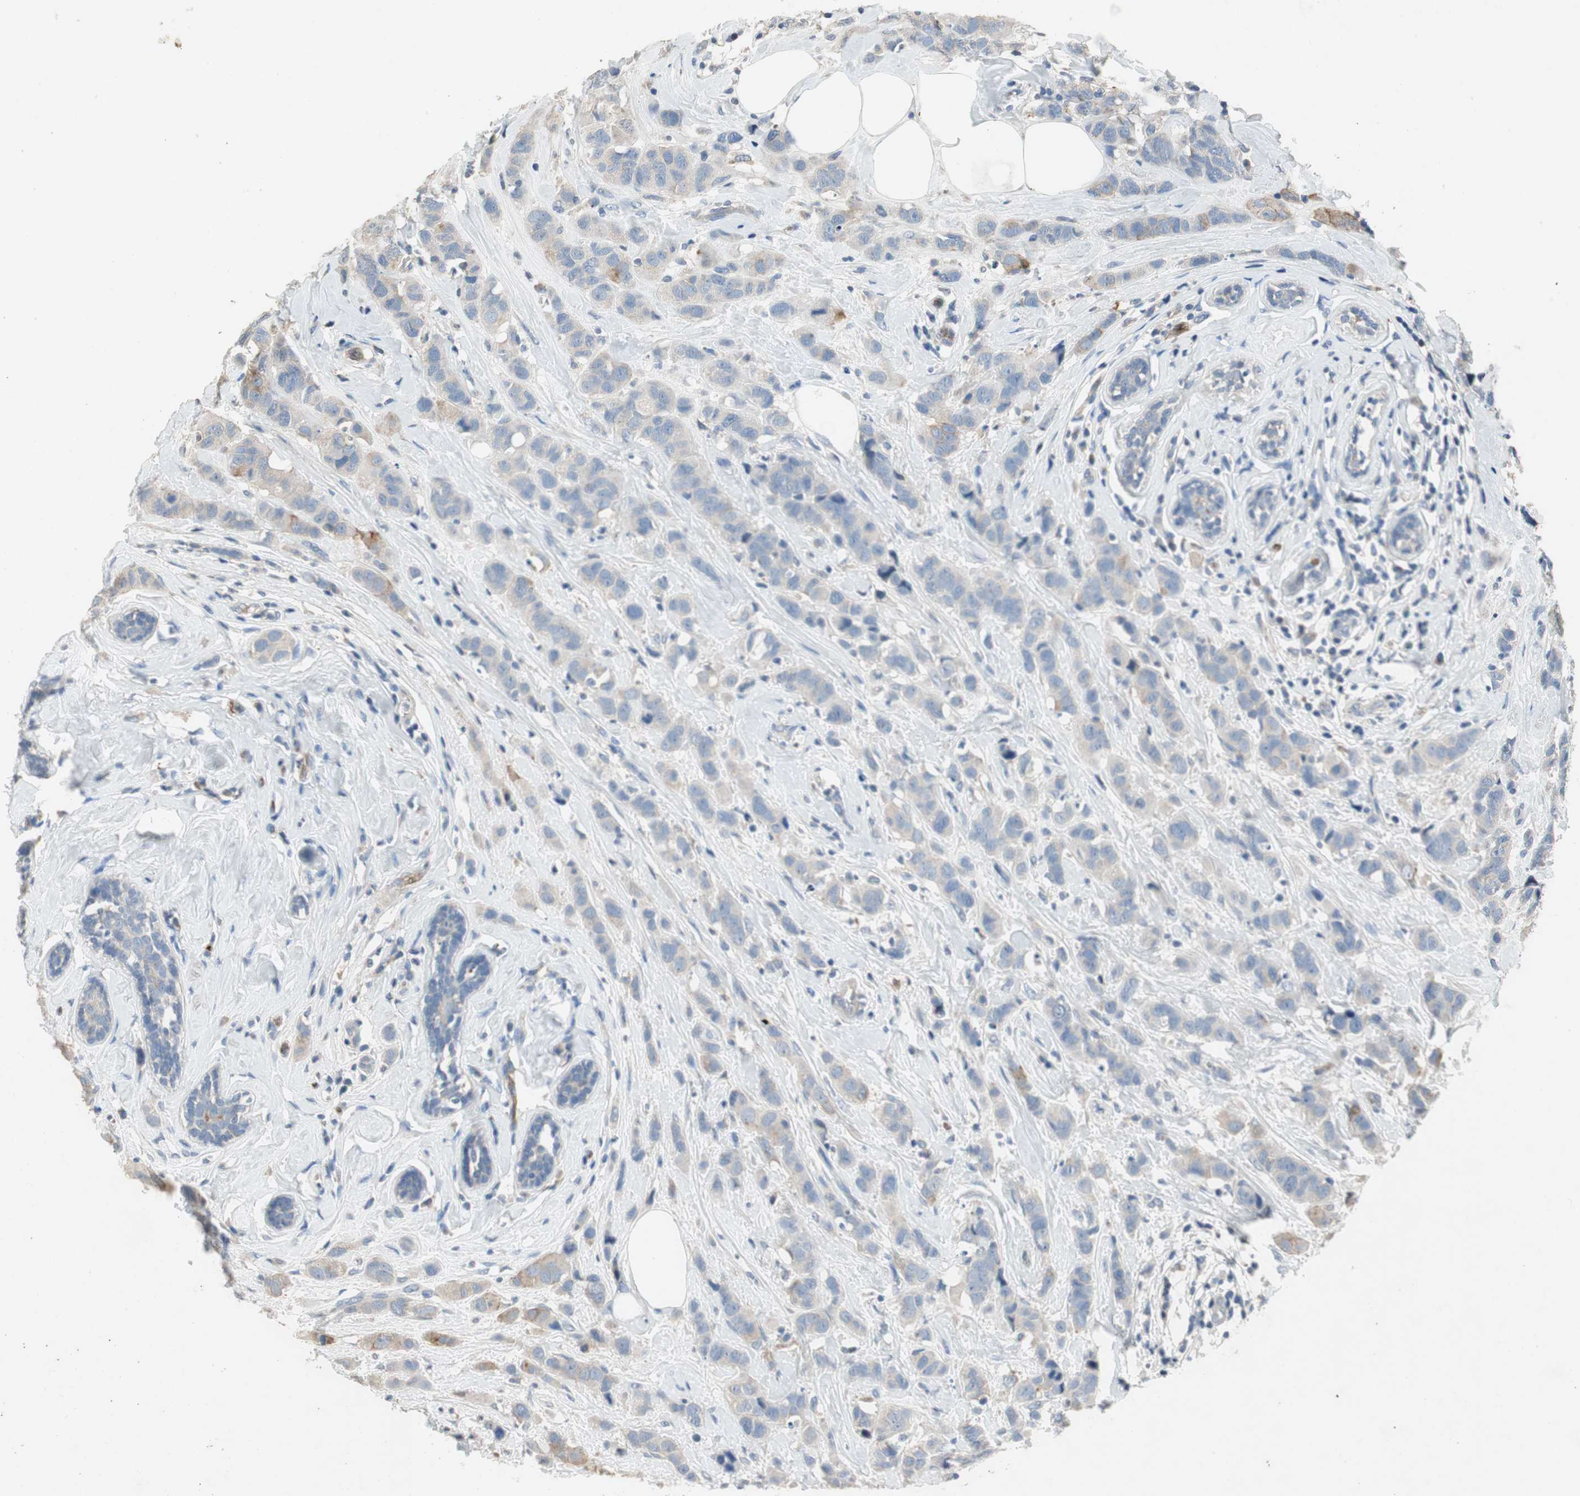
{"staining": {"intensity": "weak", "quantity": "25%-75%", "location": "cytoplasmic/membranous"}, "tissue": "breast cancer", "cell_type": "Tumor cells", "image_type": "cancer", "snomed": [{"axis": "morphology", "description": "Normal tissue, NOS"}, {"axis": "morphology", "description": "Duct carcinoma"}, {"axis": "topography", "description": "Breast"}], "caption": "The immunohistochemical stain labels weak cytoplasmic/membranous expression in tumor cells of intraductal carcinoma (breast) tissue.", "gene": "ALPL", "patient": {"sex": "female", "age": 50}}